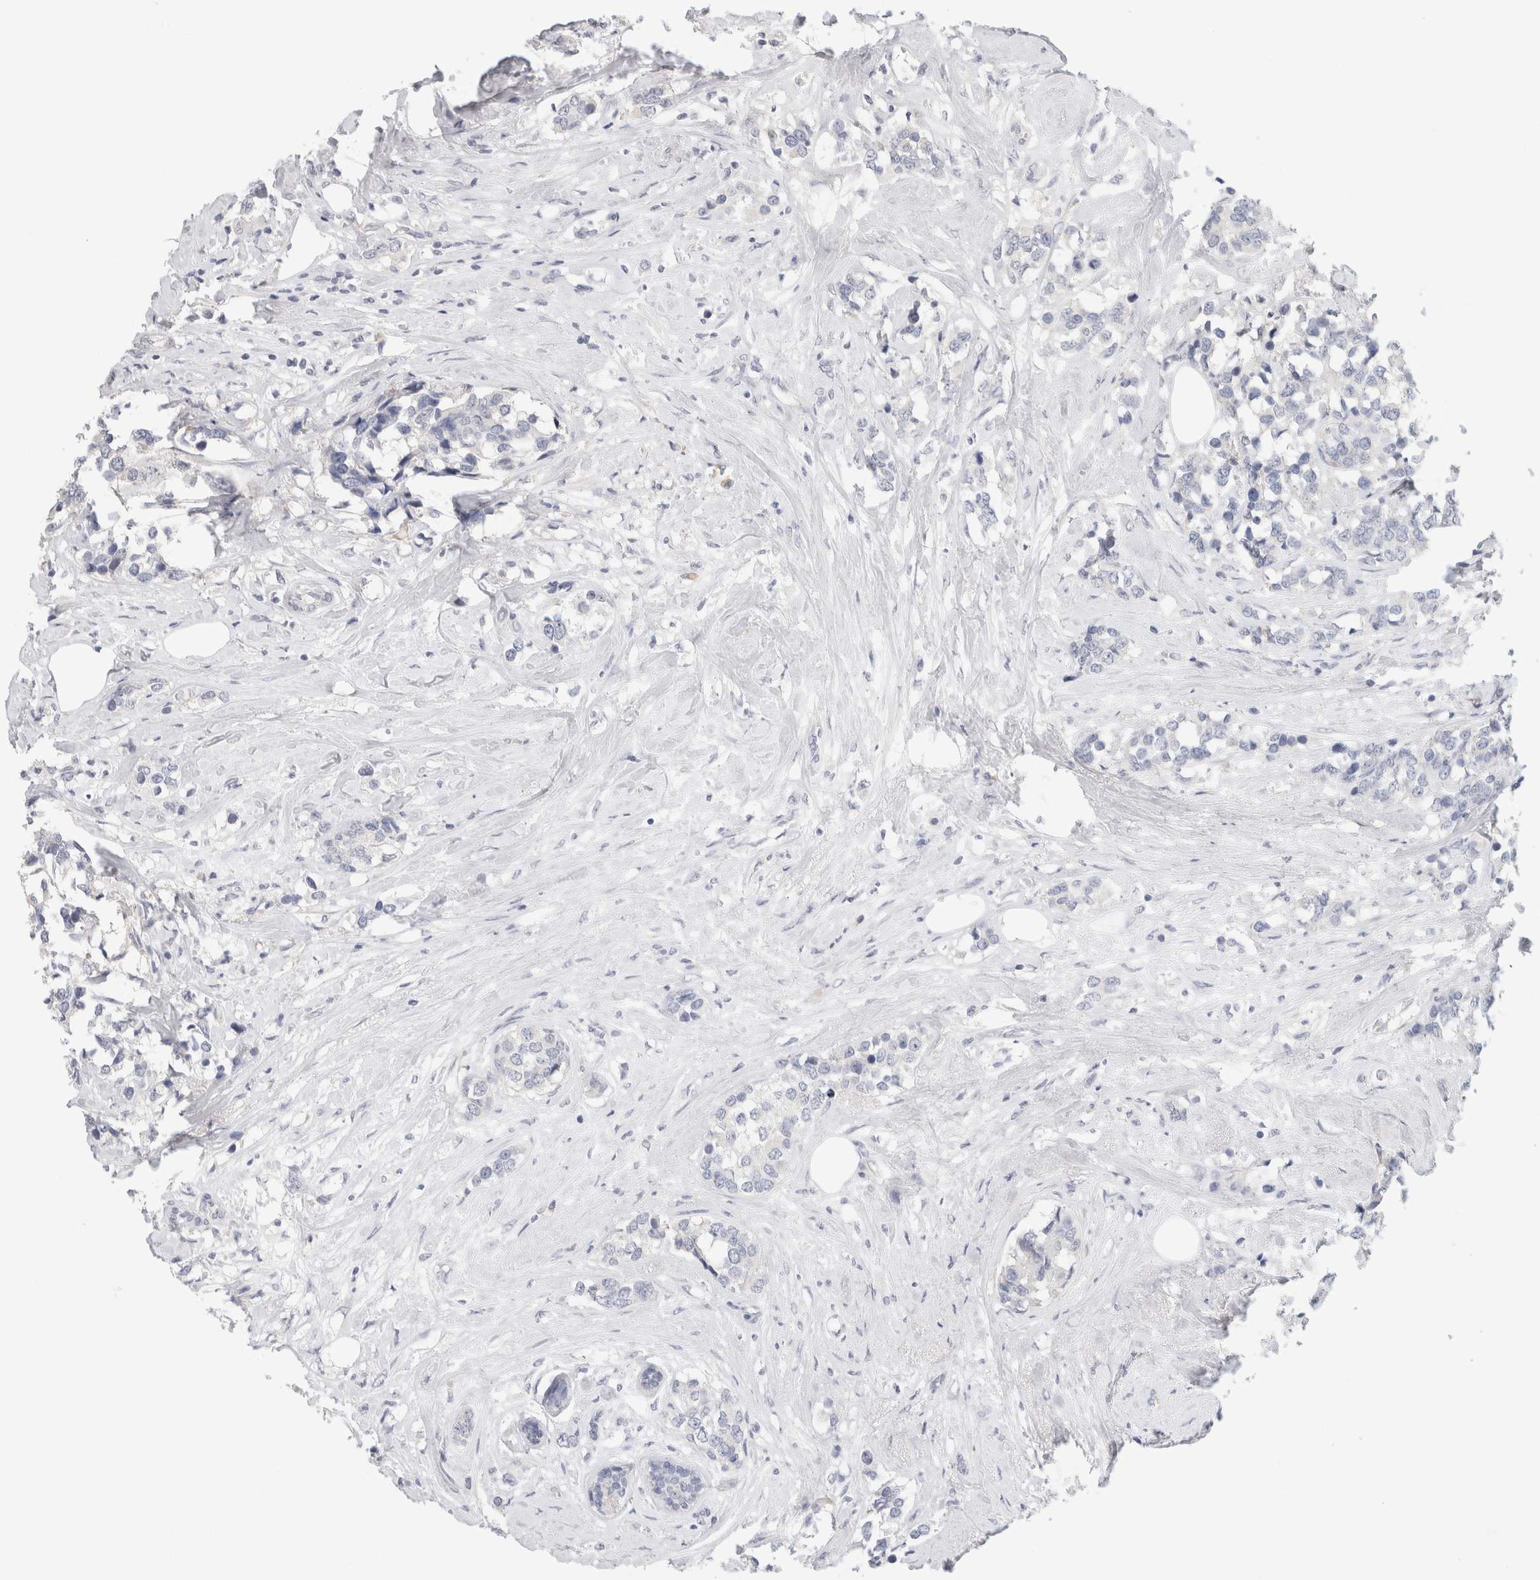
{"staining": {"intensity": "negative", "quantity": "none", "location": "none"}, "tissue": "breast cancer", "cell_type": "Tumor cells", "image_type": "cancer", "snomed": [{"axis": "morphology", "description": "Lobular carcinoma"}, {"axis": "topography", "description": "Breast"}], "caption": "The image exhibits no staining of tumor cells in breast cancer (lobular carcinoma). (DAB immunohistochemistry (IHC), high magnification).", "gene": "CHRM4", "patient": {"sex": "female", "age": 59}}